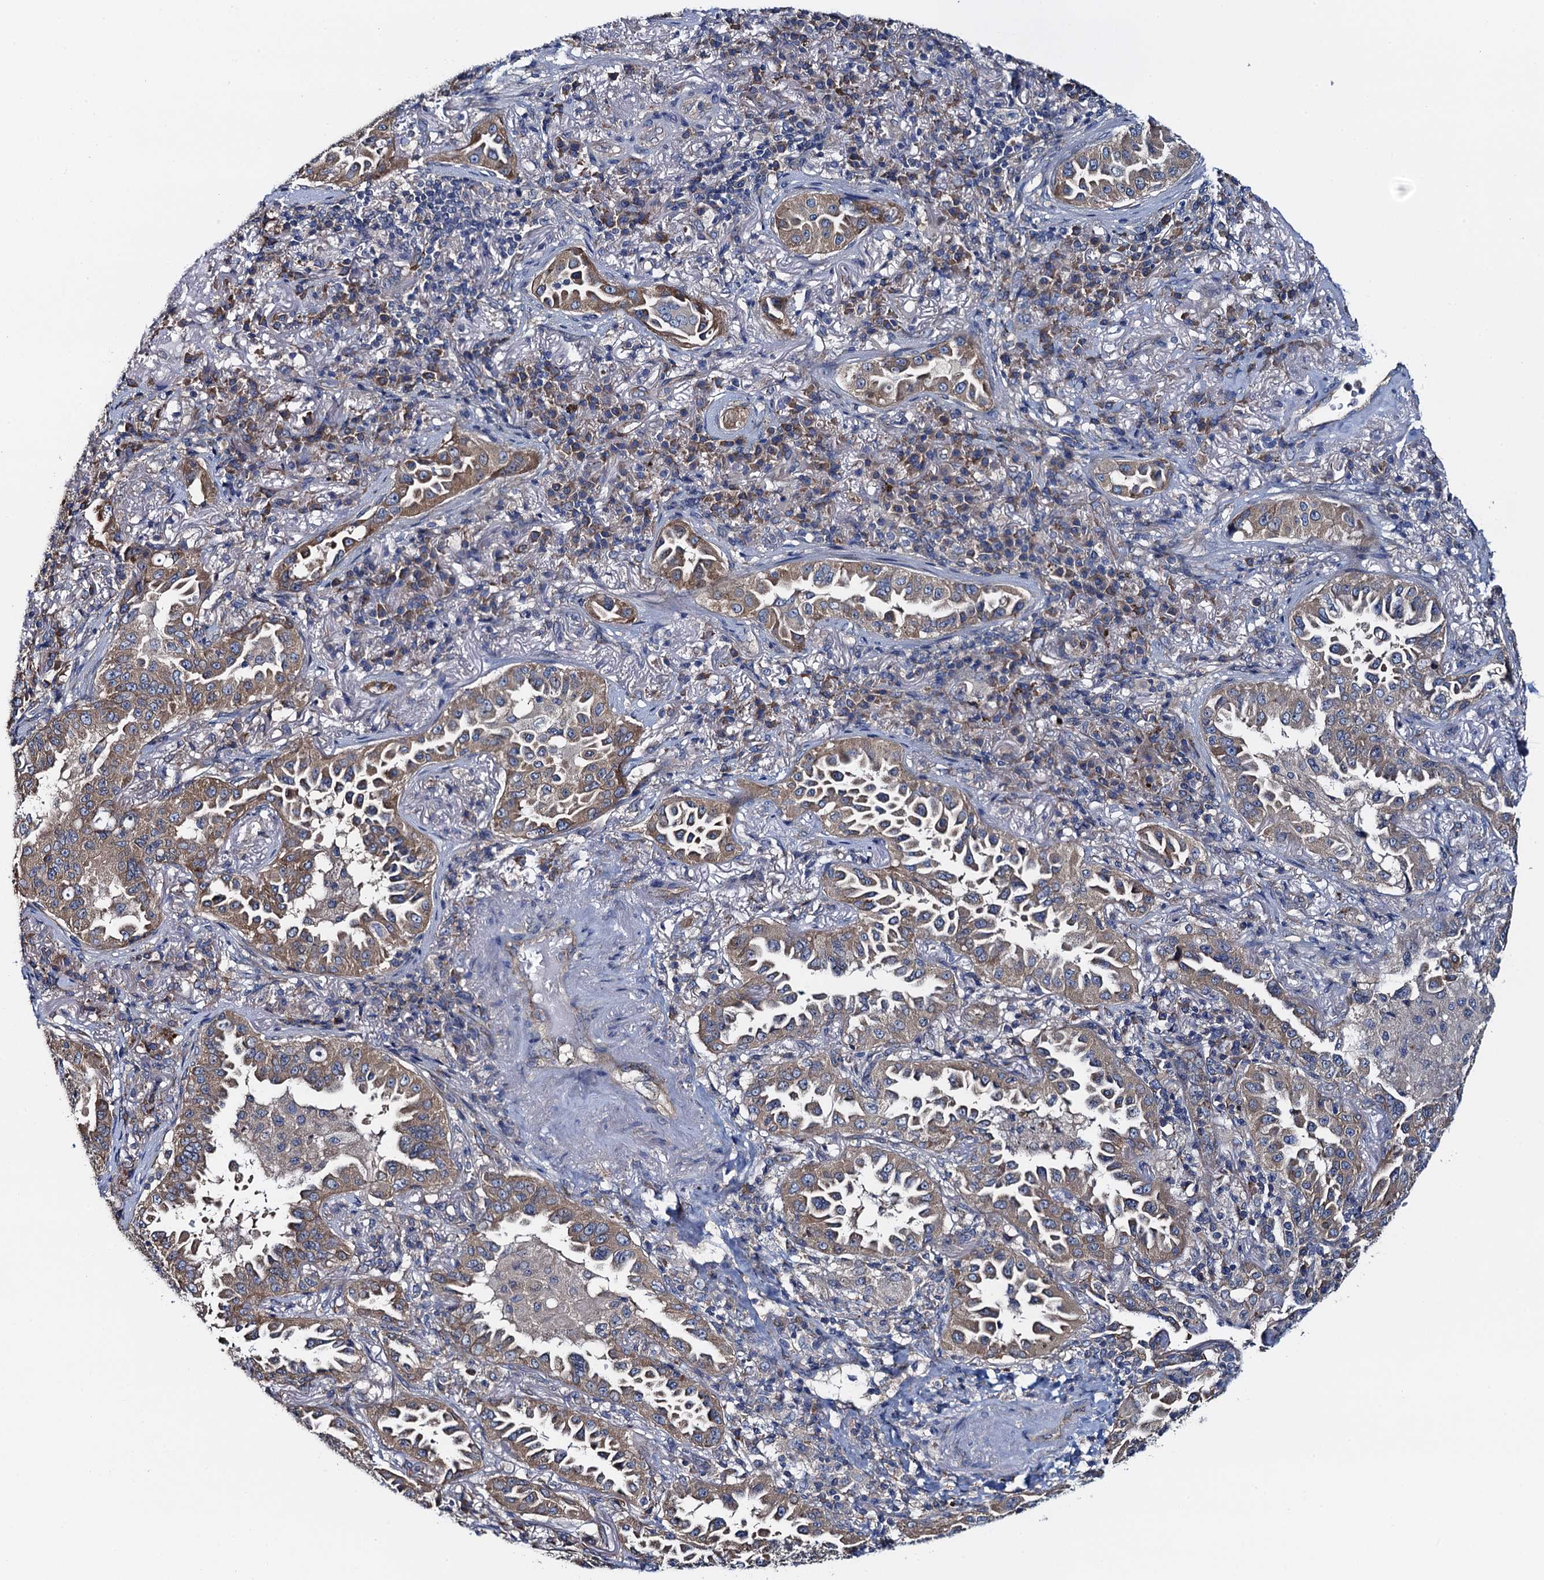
{"staining": {"intensity": "moderate", "quantity": ">75%", "location": "cytoplasmic/membranous"}, "tissue": "lung cancer", "cell_type": "Tumor cells", "image_type": "cancer", "snomed": [{"axis": "morphology", "description": "Adenocarcinoma, NOS"}, {"axis": "topography", "description": "Lung"}], "caption": "Moderate cytoplasmic/membranous positivity for a protein is identified in about >75% of tumor cells of adenocarcinoma (lung) using IHC.", "gene": "ADCY9", "patient": {"sex": "female", "age": 69}}